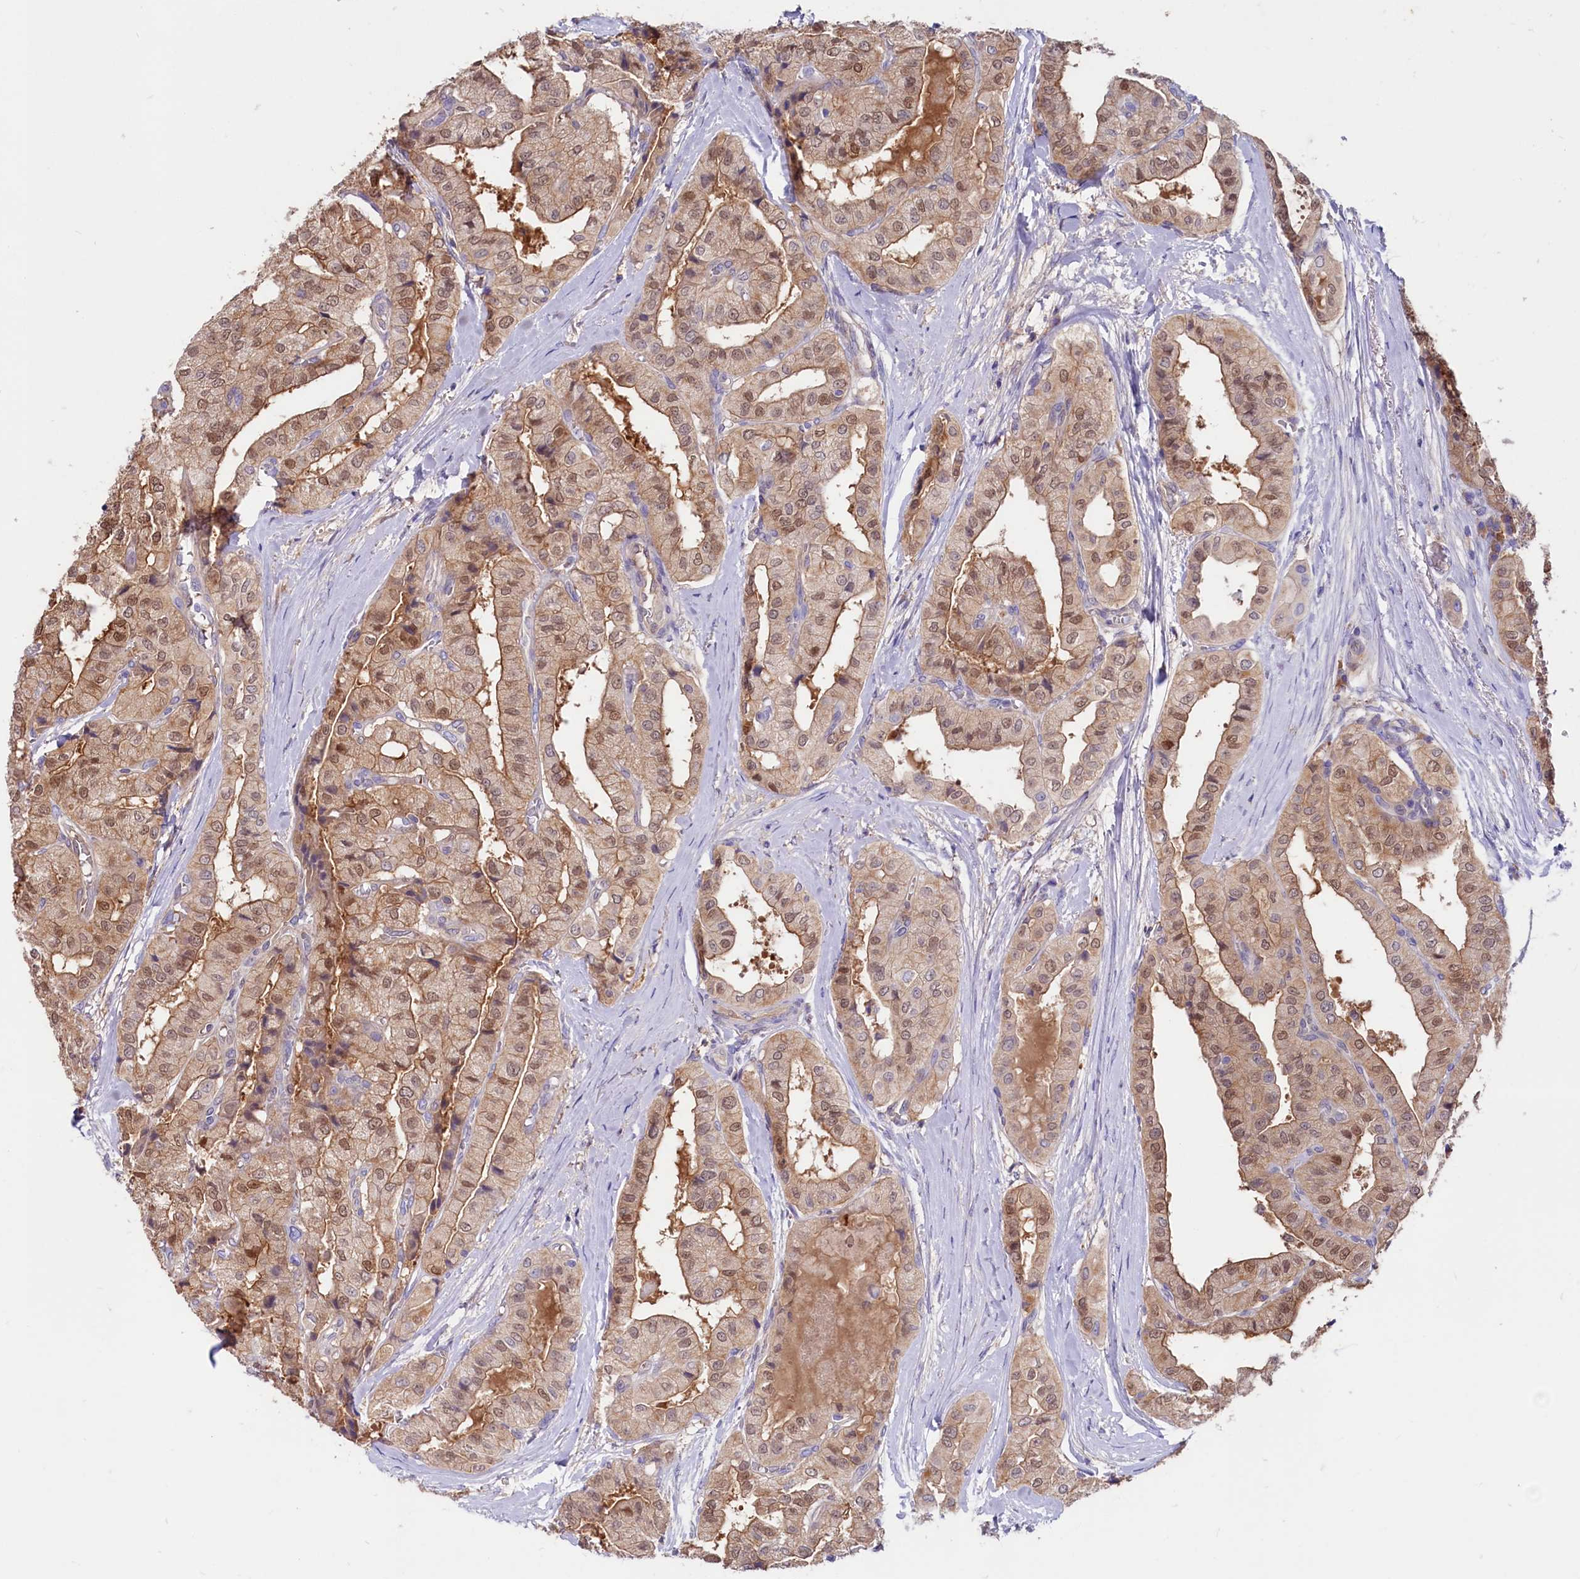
{"staining": {"intensity": "moderate", "quantity": ">75%", "location": "cytoplasmic/membranous,nuclear"}, "tissue": "thyroid cancer", "cell_type": "Tumor cells", "image_type": "cancer", "snomed": [{"axis": "morphology", "description": "Papillary adenocarcinoma, NOS"}, {"axis": "topography", "description": "Thyroid gland"}], "caption": "Thyroid cancer stained with a brown dye demonstrates moderate cytoplasmic/membranous and nuclear positive expression in about >75% of tumor cells.", "gene": "IL17RD", "patient": {"sex": "female", "age": 59}}